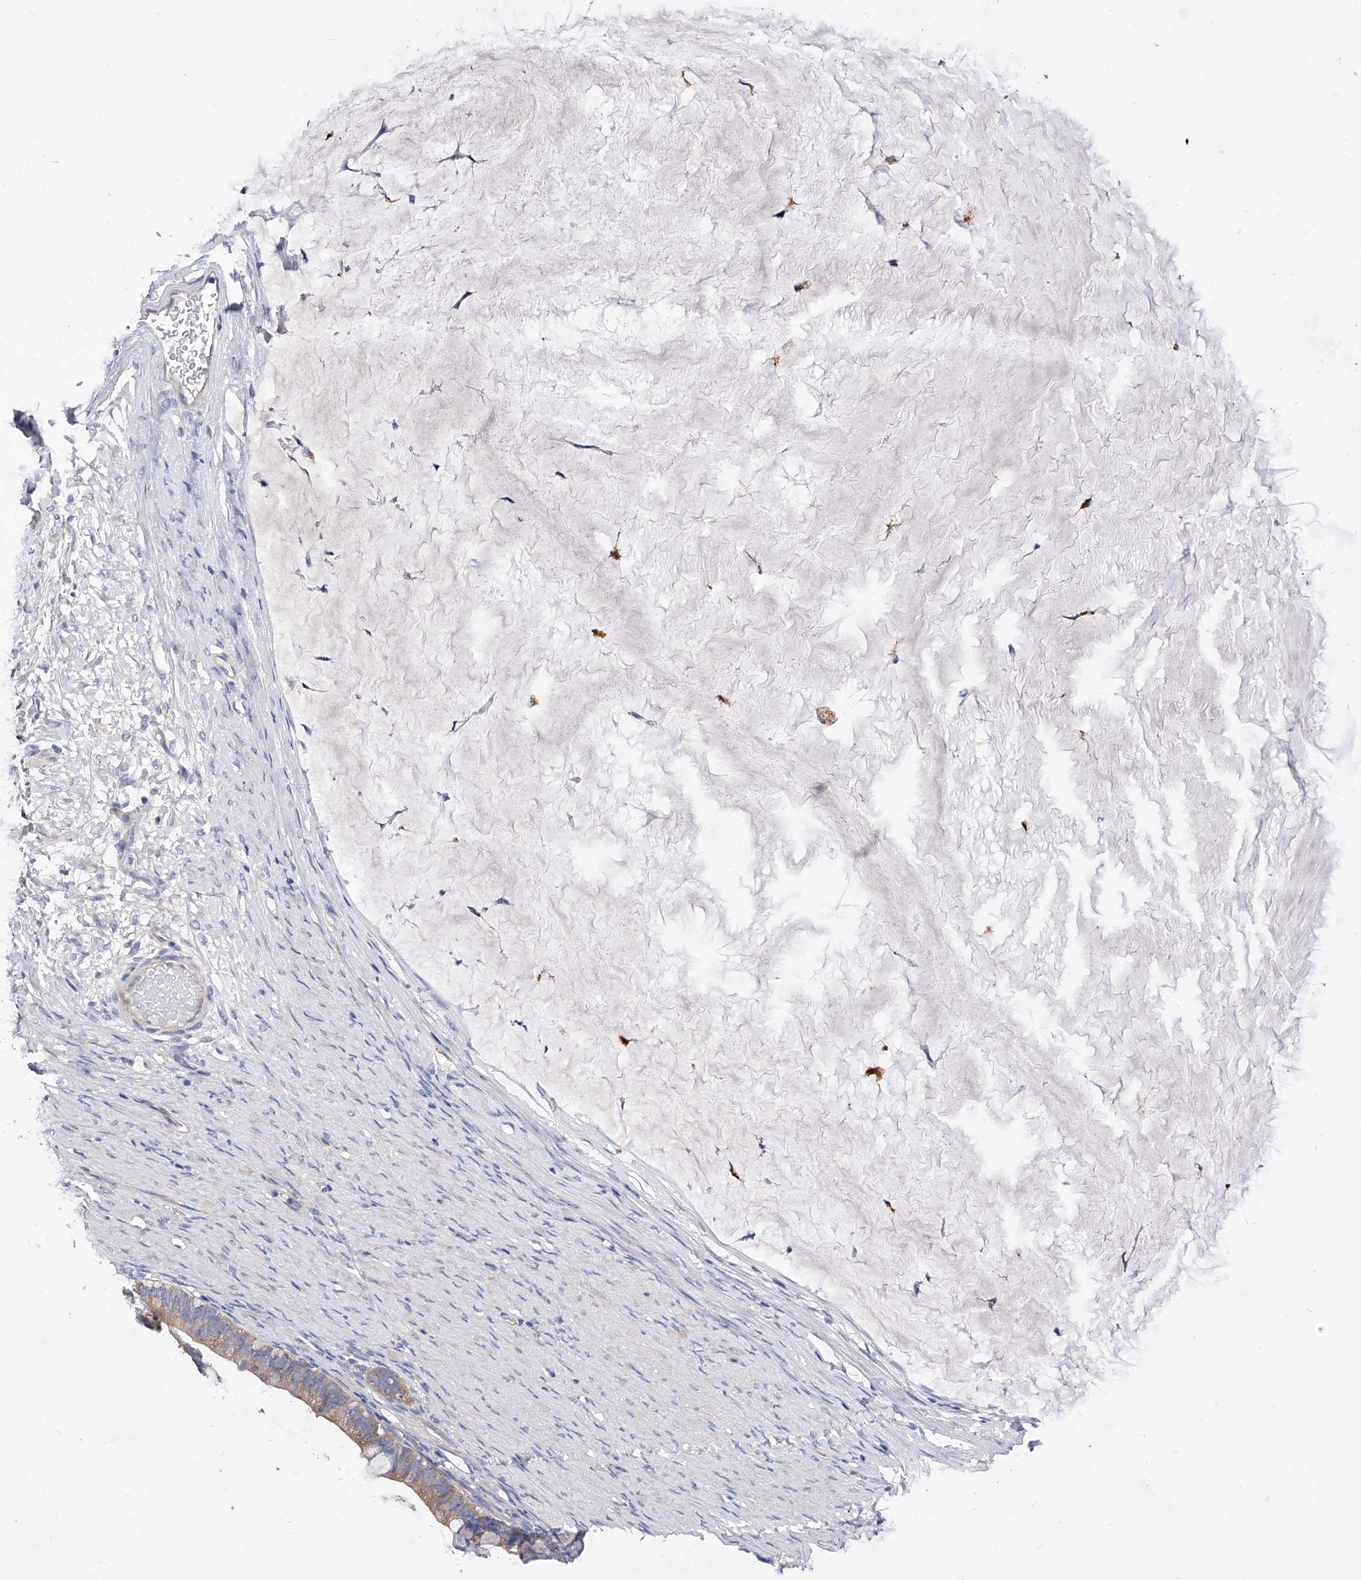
{"staining": {"intensity": "moderate", "quantity": ">75%", "location": "cytoplasmic/membranous"}, "tissue": "ovarian cancer", "cell_type": "Tumor cells", "image_type": "cancer", "snomed": [{"axis": "morphology", "description": "Cystadenocarcinoma, mucinous, NOS"}, {"axis": "topography", "description": "Ovary"}], "caption": "Ovarian cancer tissue displays moderate cytoplasmic/membranous positivity in about >75% of tumor cells, visualized by immunohistochemistry.", "gene": "PPP5C", "patient": {"sex": "female", "age": 61}}